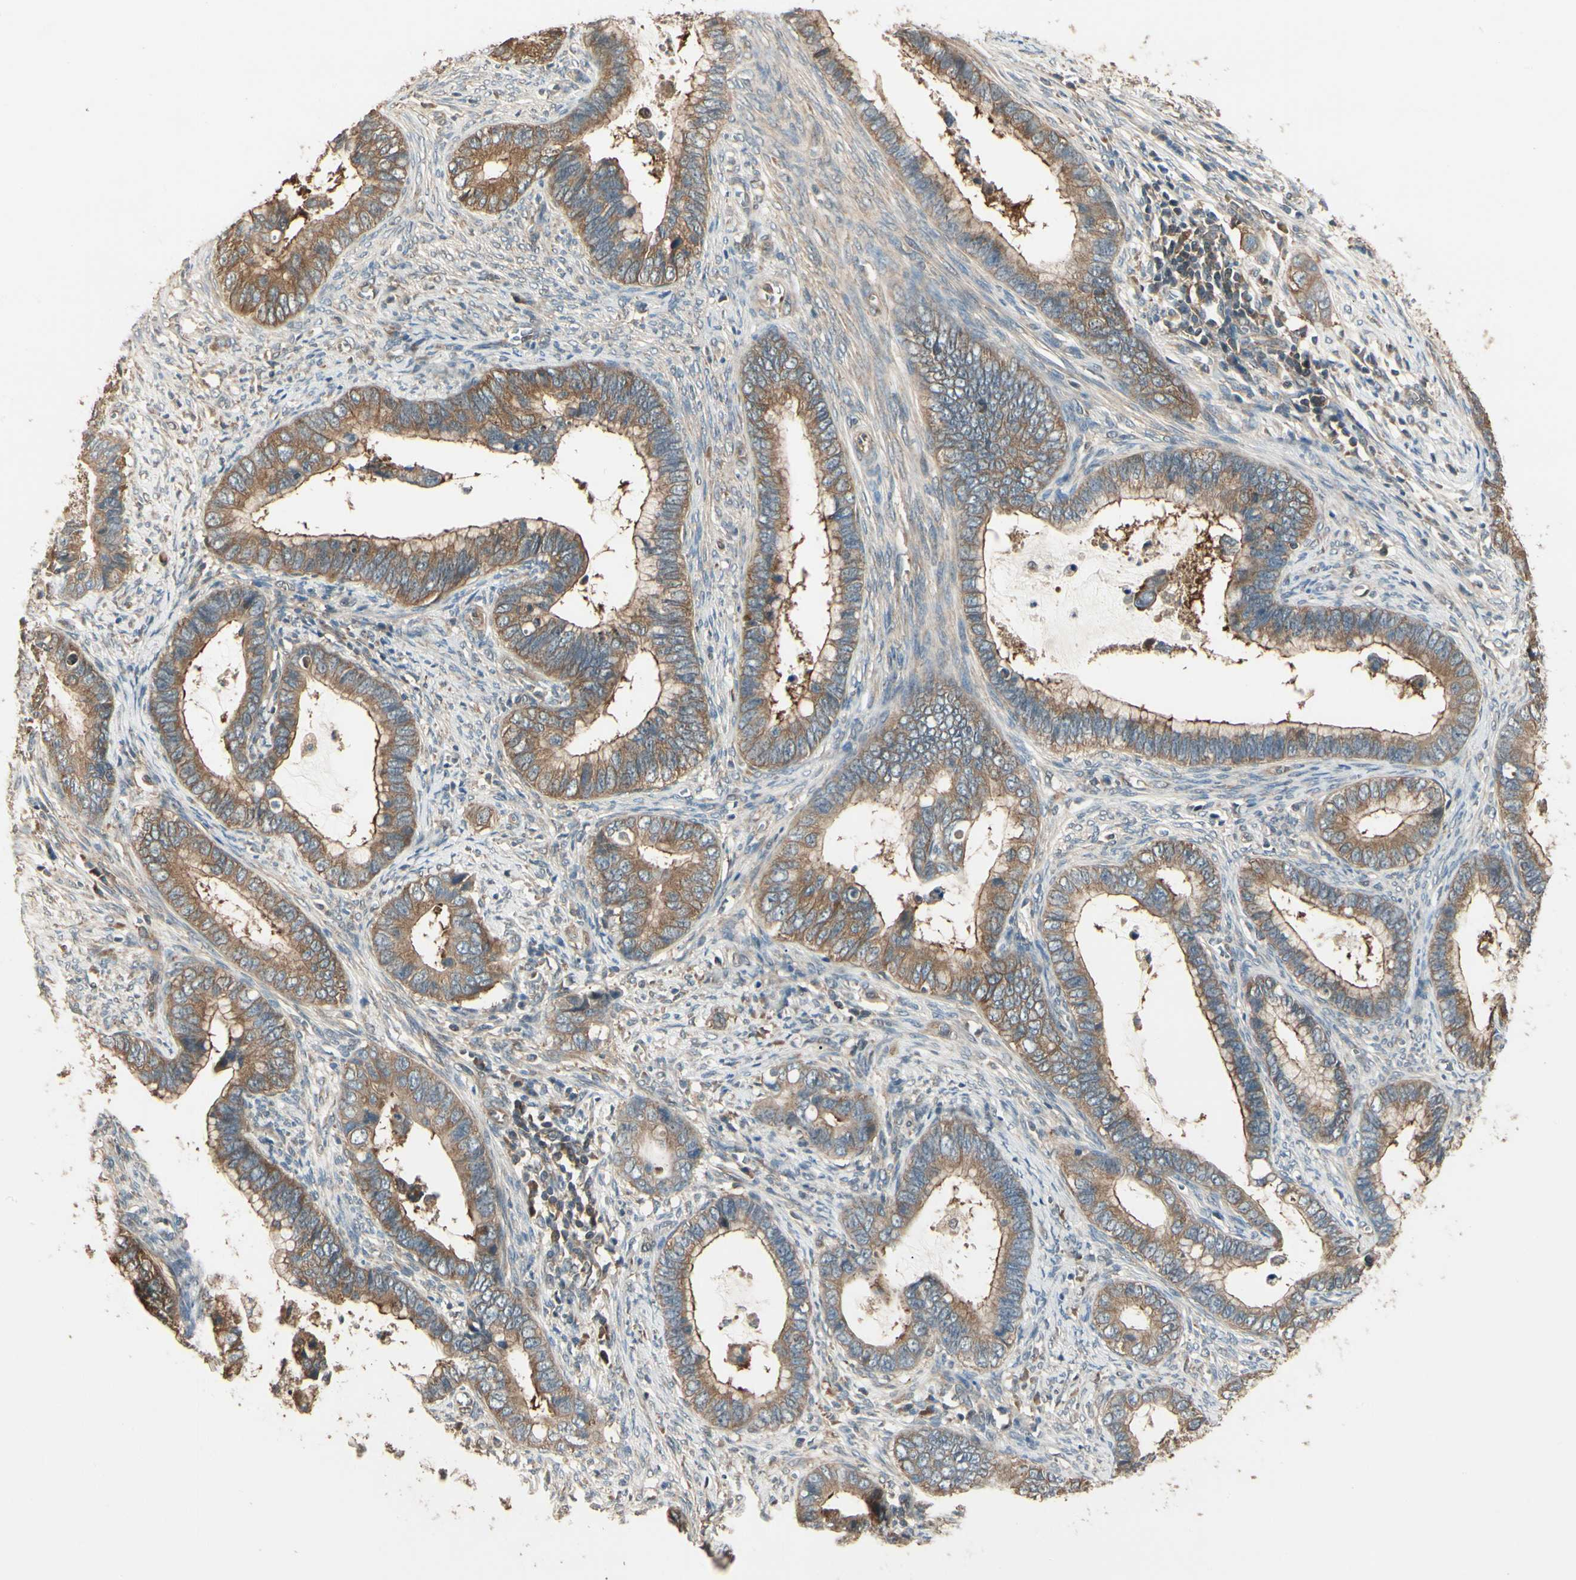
{"staining": {"intensity": "moderate", "quantity": ">75%", "location": "cytoplasmic/membranous"}, "tissue": "cervical cancer", "cell_type": "Tumor cells", "image_type": "cancer", "snomed": [{"axis": "morphology", "description": "Adenocarcinoma, NOS"}, {"axis": "topography", "description": "Cervix"}], "caption": "Protein expression analysis of cervical cancer (adenocarcinoma) shows moderate cytoplasmic/membranous positivity in about >75% of tumor cells.", "gene": "CCT7", "patient": {"sex": "female", "age": 44}}